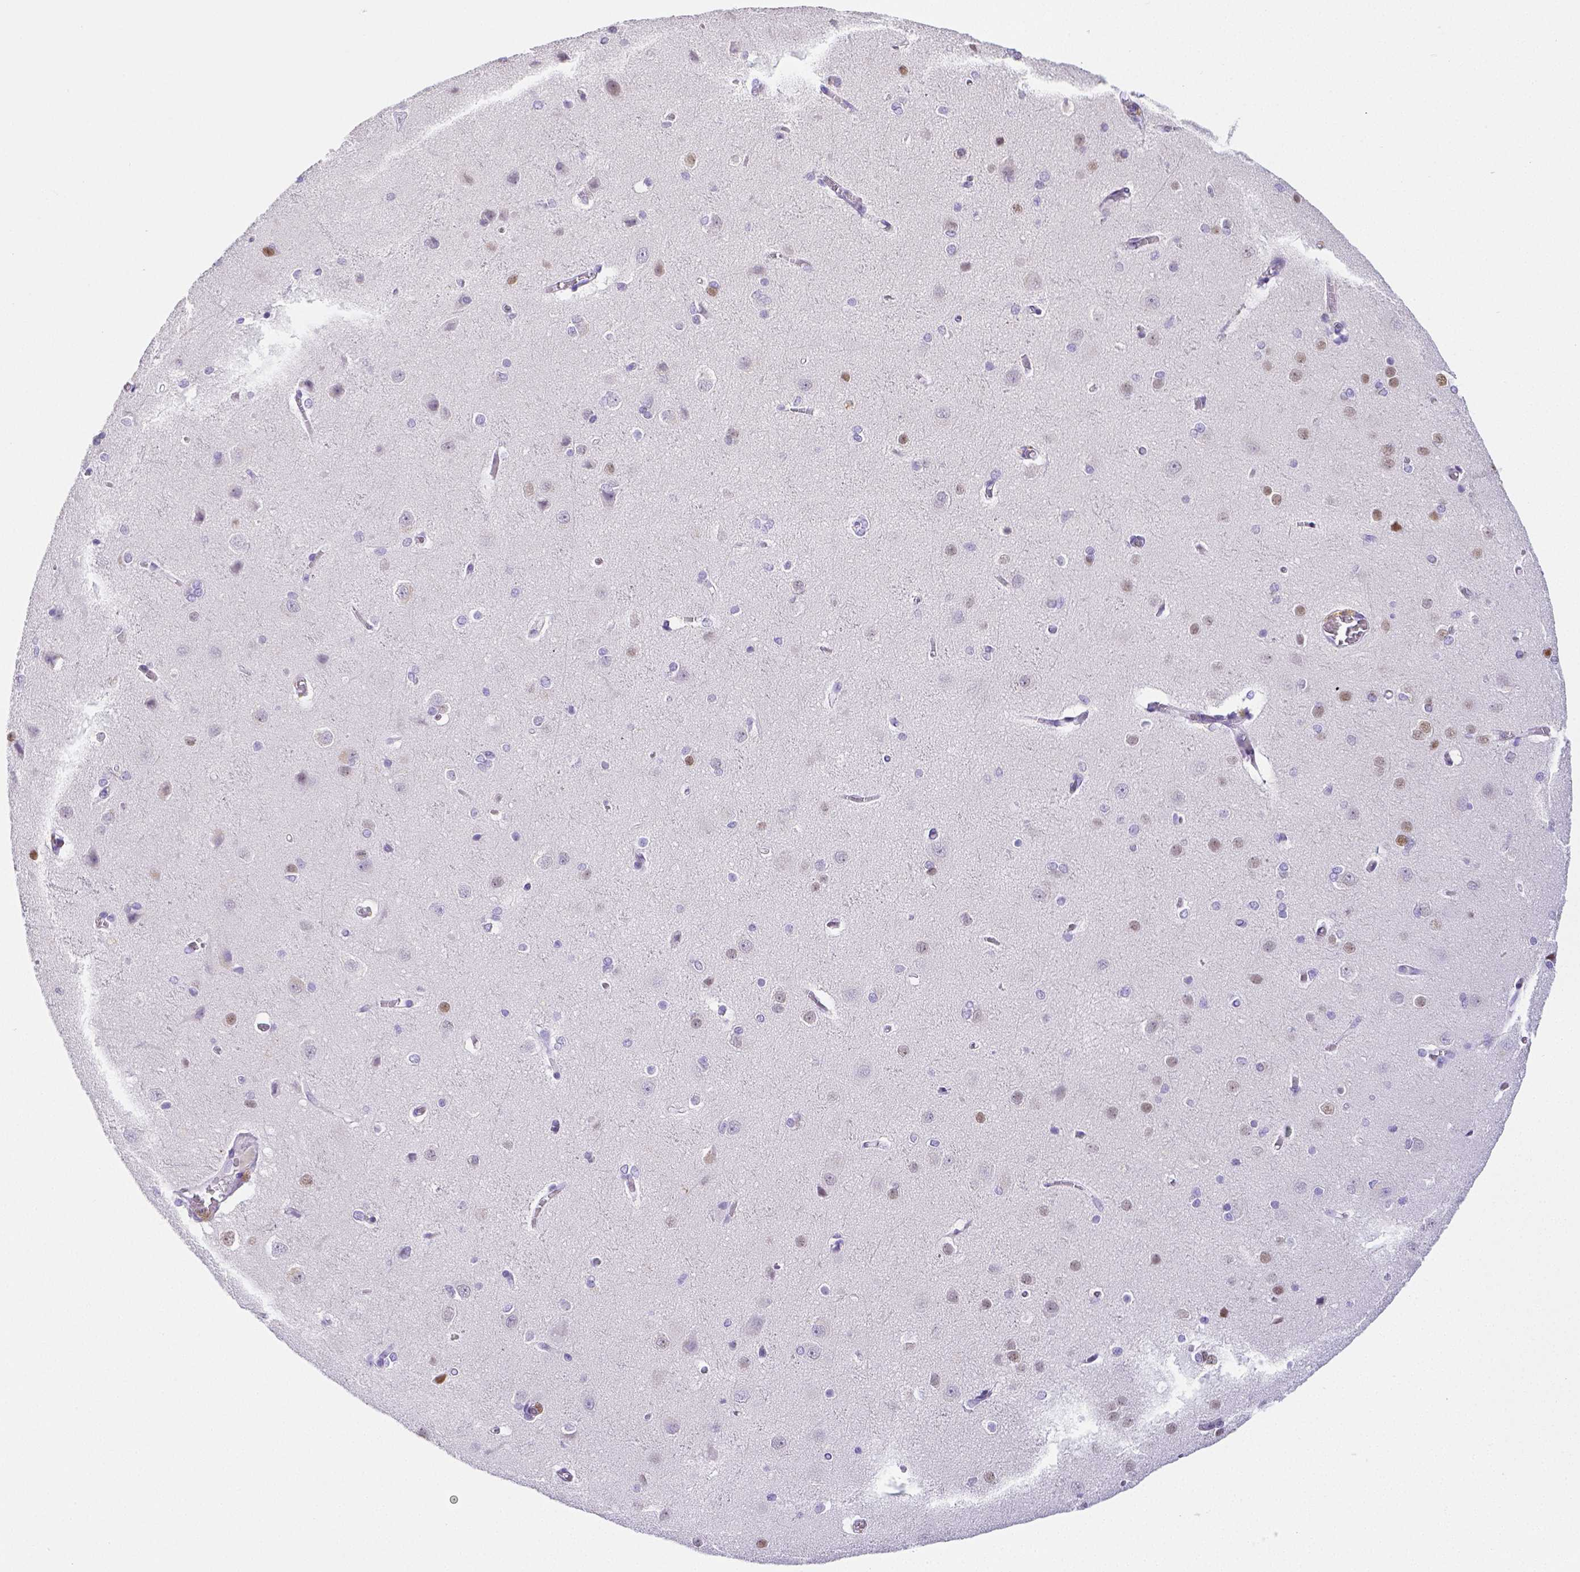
{"staining": {"intensity": "negative", "quantity": "none", "location": "none"}, "tissue": "cerebral cortex", "cell_type": "Endothelial cells", "image_type": "normal", "snomed": [{"axis": "morphology", "description": "Normal tissue, NOS"}, {"axis": "topography", "description": "Cerebral cortex"}], "caption": "Histopathology image shows no significant protein positivity in endothelial cells of unremarkable cerebral cortex. (Stains: DAB IHC with hematoxylin counter stain, Microscopy: brightfield microscopy at high magnification).", "gene": "ARHGAP36", "patient": {"sex": "male", "age": 37}}